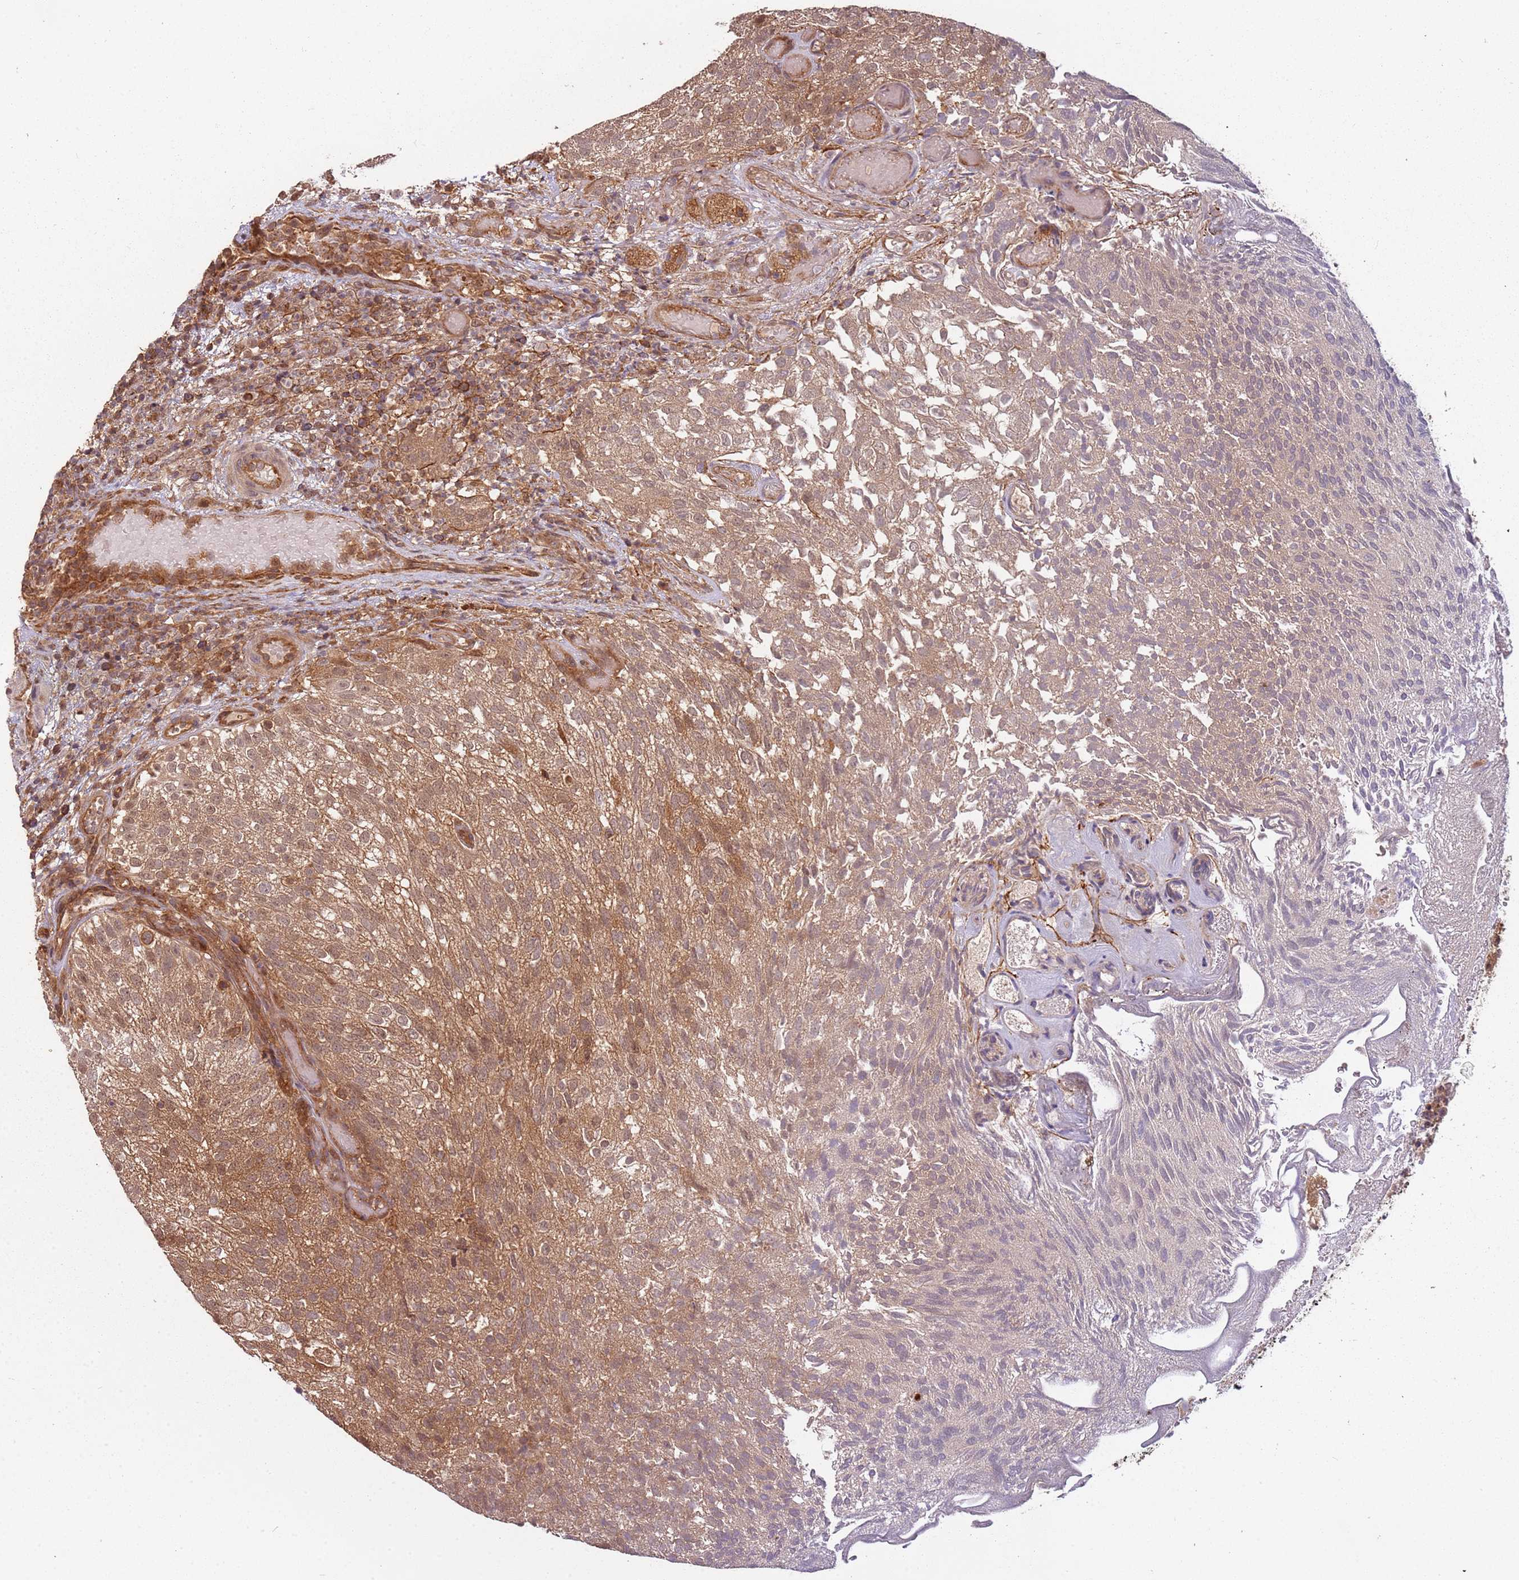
{"staining": {"intensity": "moderate", "quantity": ">75%", "location": "cytoplasmic/membranous,nuclear"}, "tissue": "urothelial cancer", "cell_type": "Tumor cells", "image_type": "cancer", "snomed": [{"axis": "morphology", "description": "Urothelial carcinoma, Low grade"}, {"axis": "topography", "description": "Urinary bladder"}], "caption": "Moderate cytoplasmic/membranous and nuclear expression for a protein is identified in about >75% of tumor cells of urothelial carcinoma (low-grade) using immunohistochemistry.", "gene": "PGLS", "patient": {"sex": "male", "age": 78}}